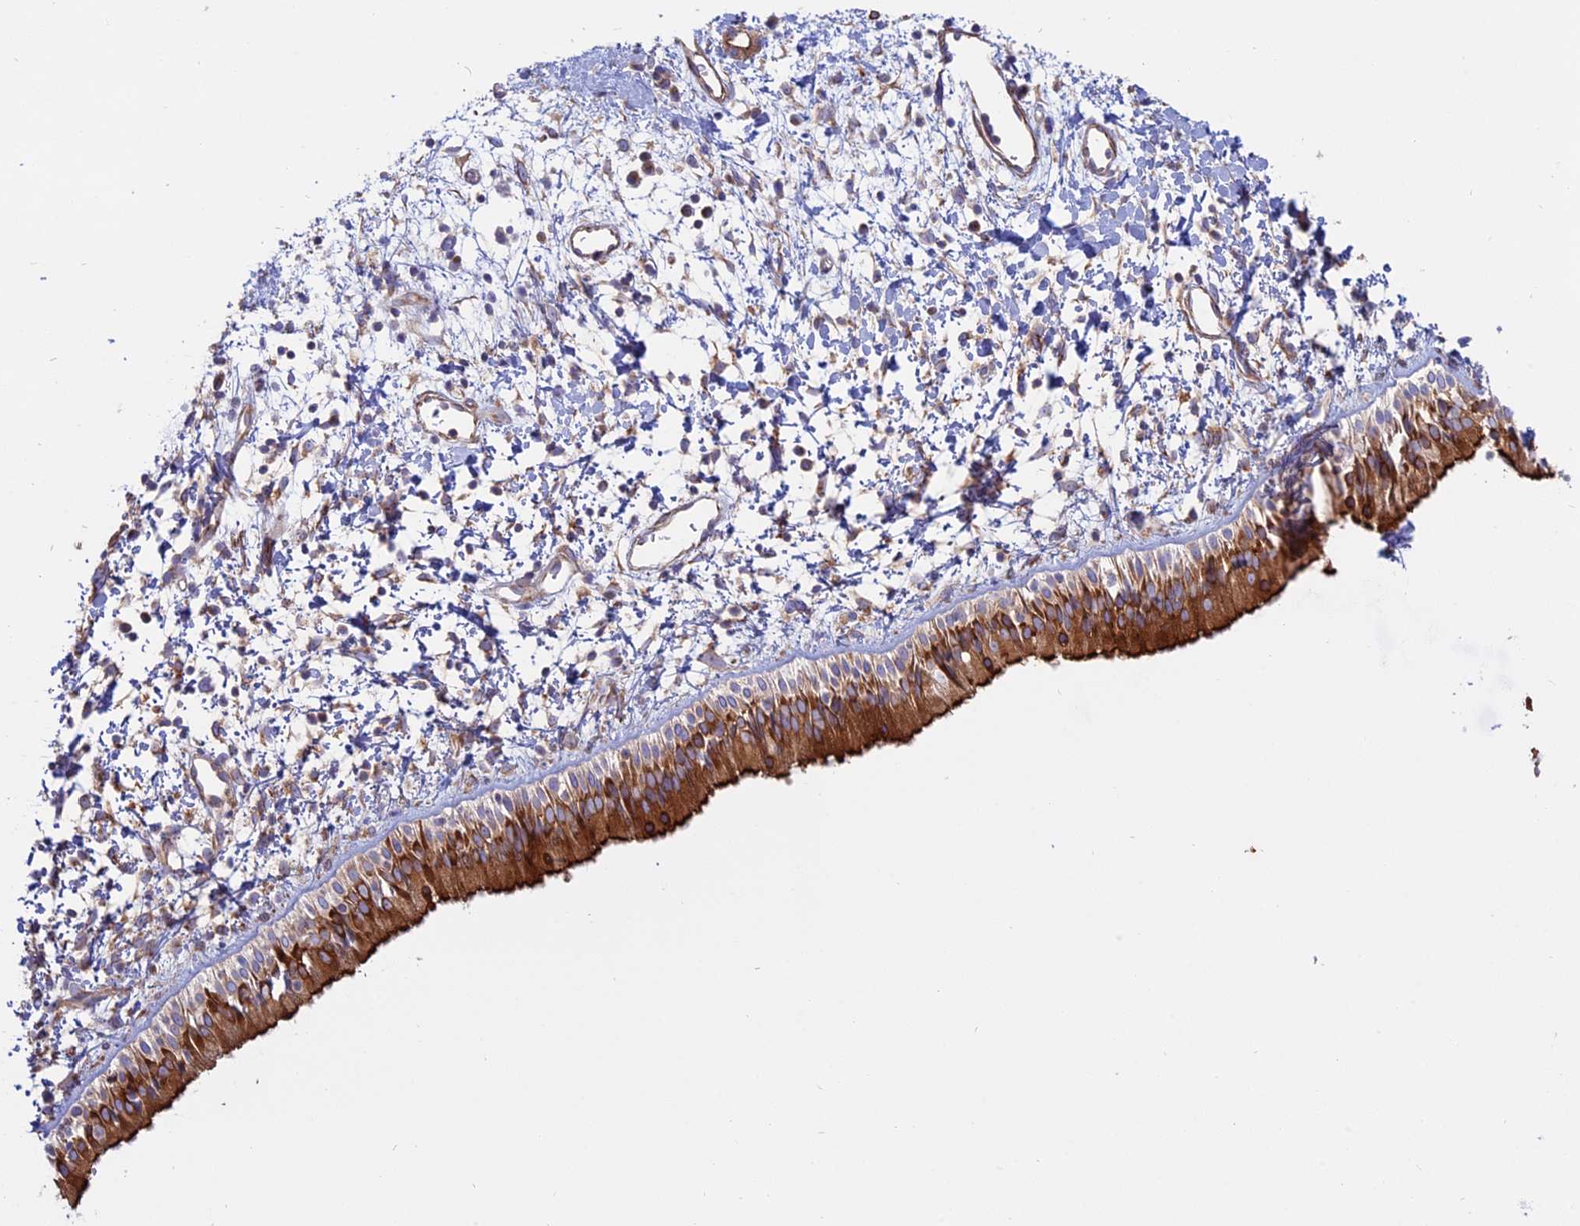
{"staining": {"intensity": "strong", "quantity": ">75%", "location": "cytoplasmic/membranous"}, "tissue": "nasopharynx", "cell_type": "Respiratory epithelial cells", "image_type": "normal", "snomed": [{"axis": "morphology", "description": "Normal tissue, NOS"}, {"axis": "topography", "description": "Nasopharynx"}], "caption": "Immunohistochemistry of unremarkable human nasopharynx displays high levels of strong cytoplasmic/membranous positivity in about >75% of respiratory epithelial cells. The protein of interest is shown in brown color, while the nuclei are stained blue.", "gene": "MYO5B", "patient": {"sex": "male", "age": 22}}